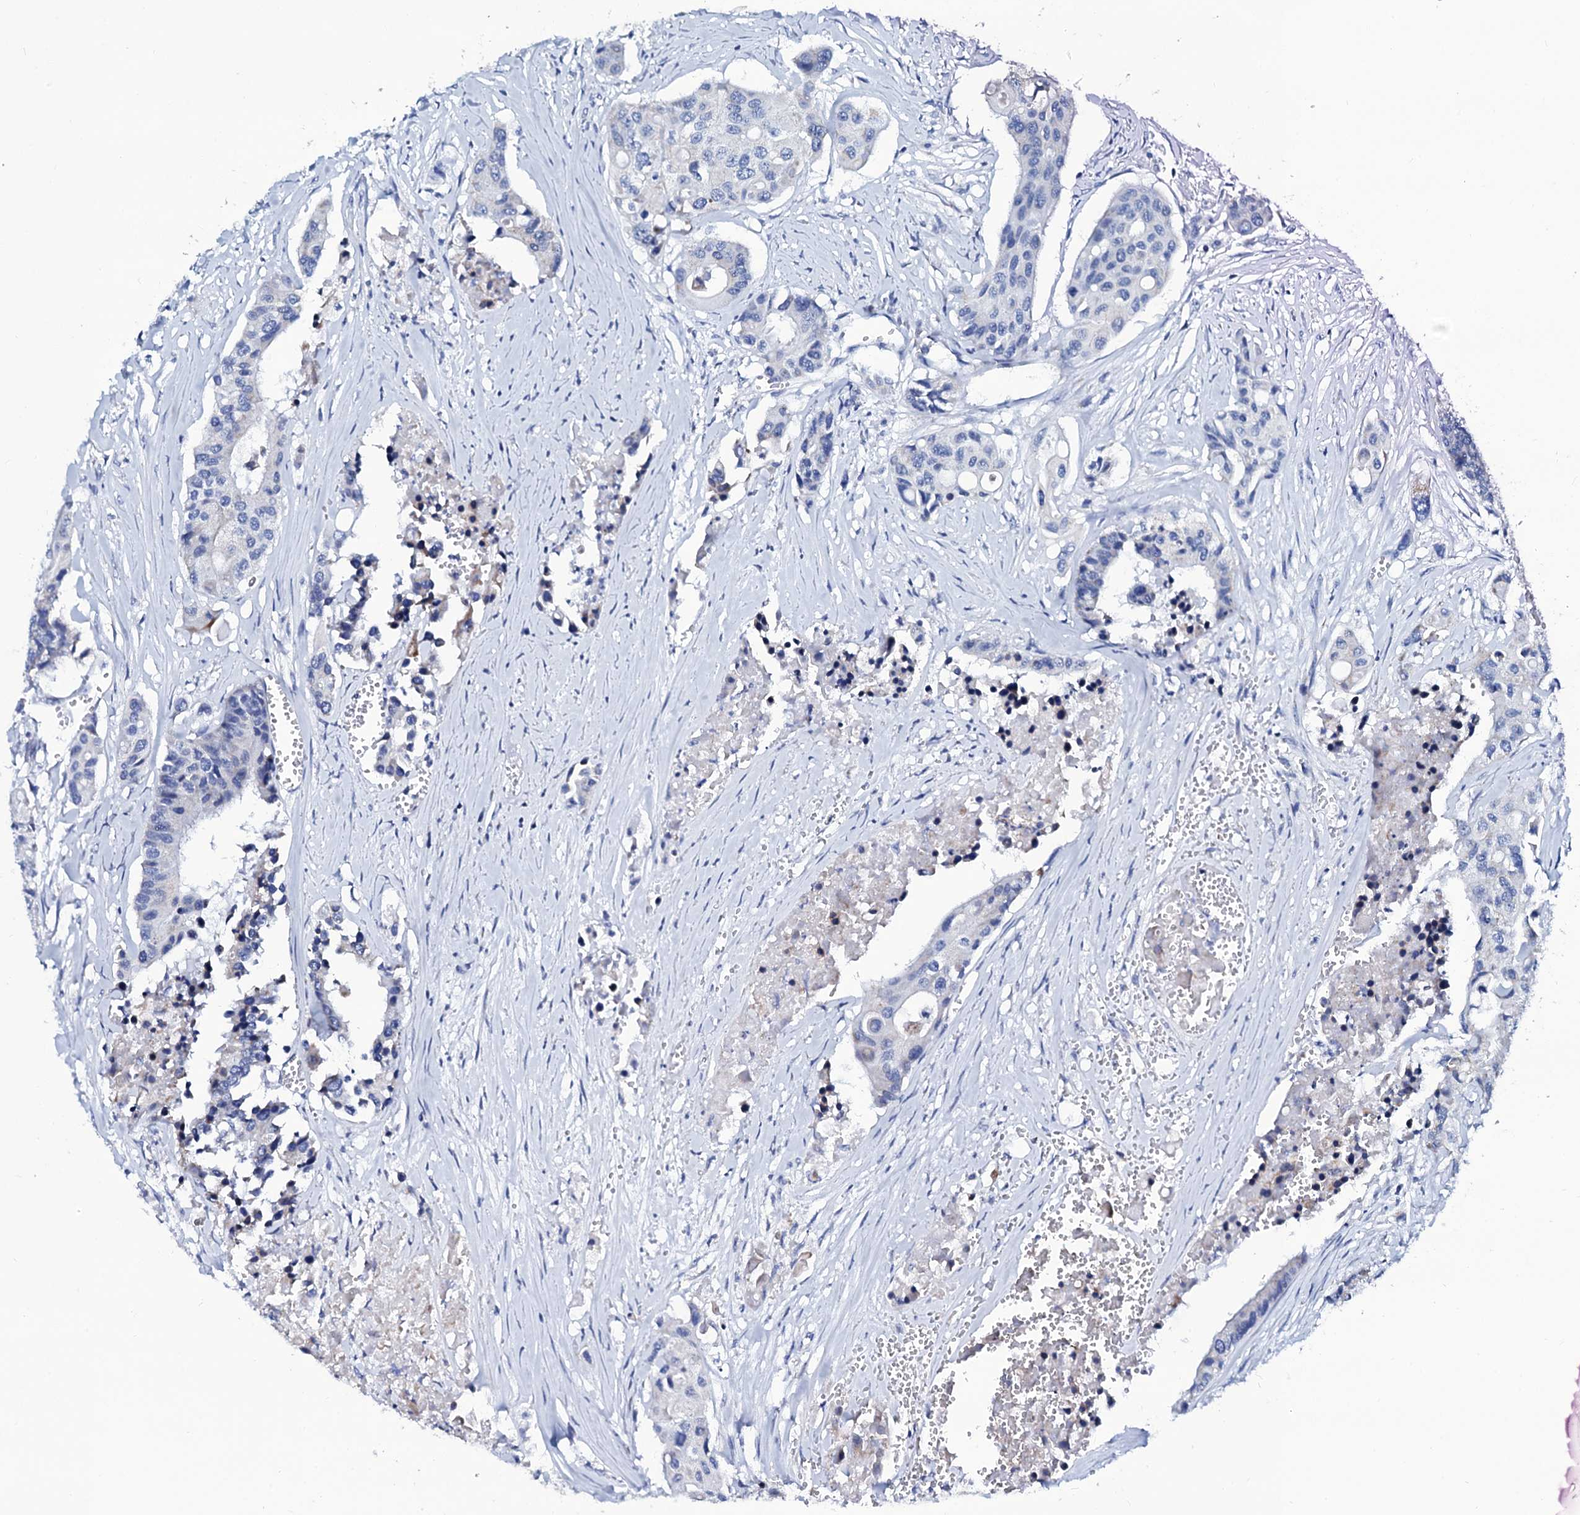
{"staining": {"intensity": "negative", "quantity": "none", "location": "none"}, "tissue": "colorectal cancer", "cell_type": "Tumor cells", "image_type": "cancer", "snomed": [{"axis": "morphology", "description": "Adenocarcinoma, NOS"}, {"axis": "topography", "description": "Colon"}], "caption": "This is a image of immunohistochemistry (IHC) staining of colorectal cancer (adenocarcinoma), which shows no expression in tumor cells.", "gene": "SLC37A4", "patient": {"sex": "male", "age": 77}}